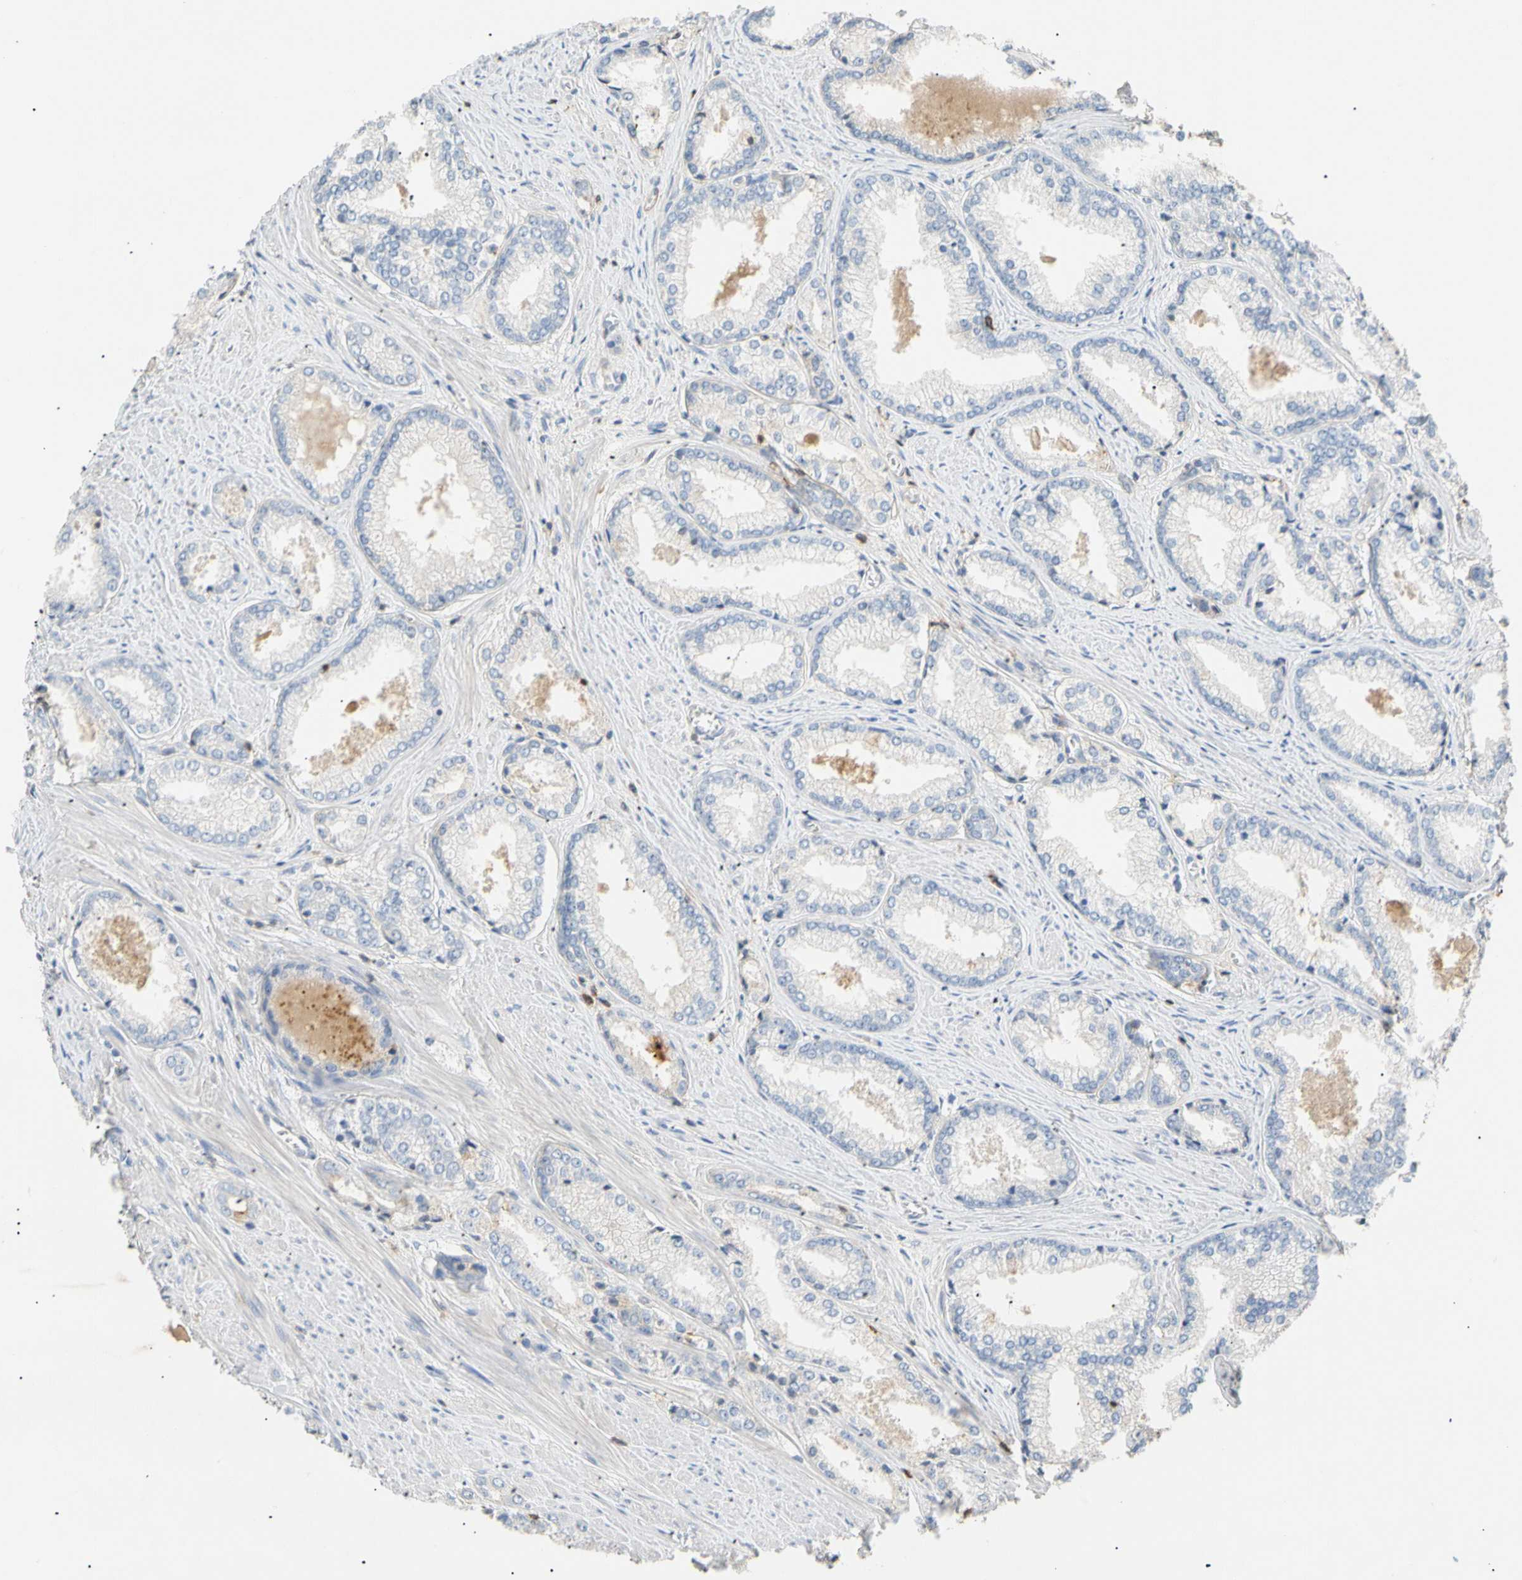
{"staining": {"intensity": "negative", "quantity": "none", "location": "none"}, "tissue": "prostate cancer", "cell_type": "Tumor cells", "image_type": "cancer", "snomed": [{"axis": "morphology", "description": "Adenocarcinoma, Low grade"}, {"axis": "topography", "description": "Prostate"}], "caption": "The IHC histopathology image has no significant positivity in tumor cells of prostate adenocarcinoma (low-grade) tissue. Nuclei are stained in blue.", "gene": "TNFRSF18", "patient": {"sex": "male", "age": 64}}